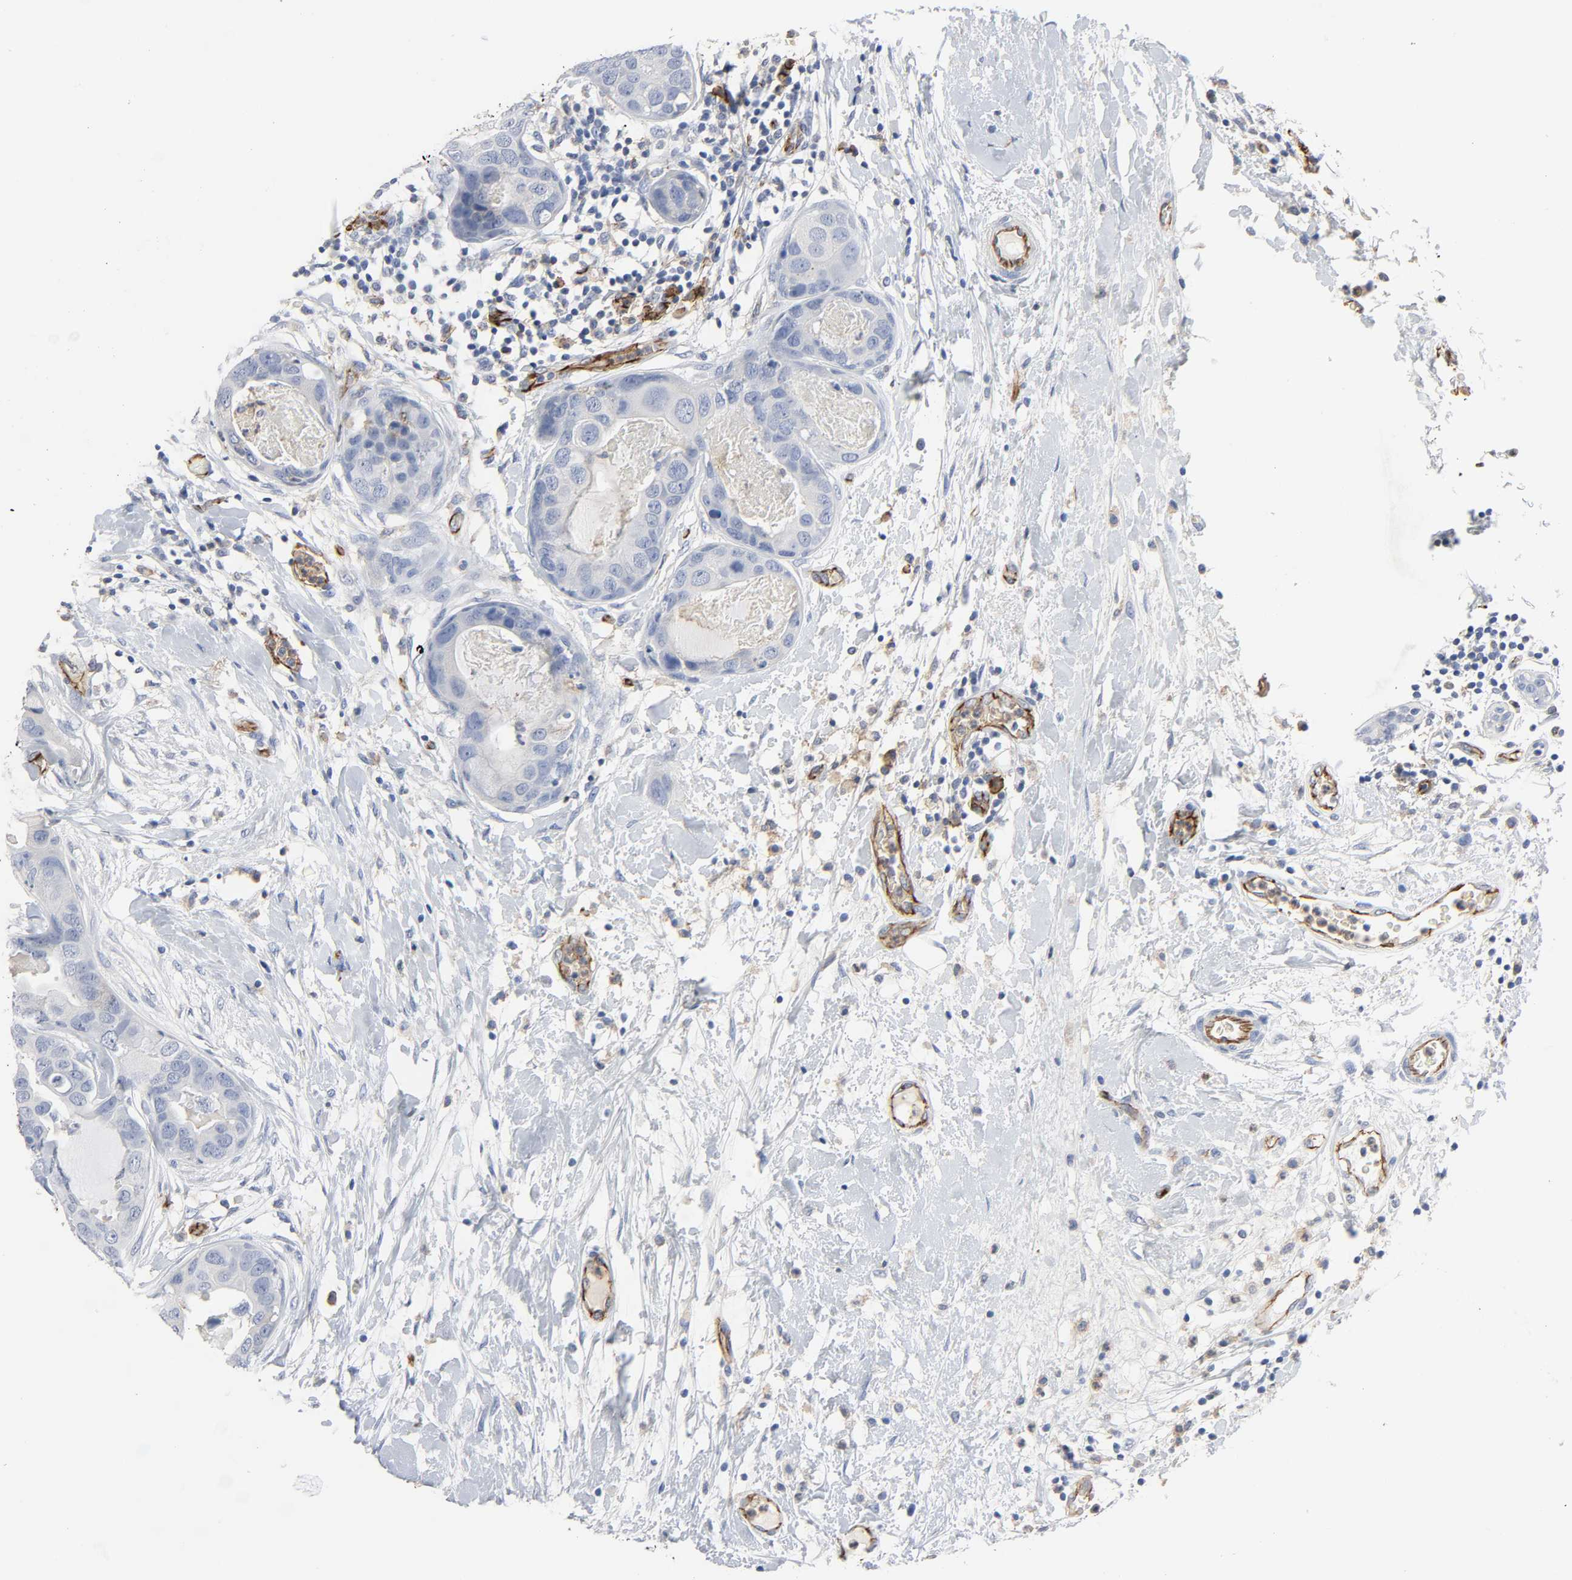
{"staining": {"intensity": "negative", "quantity": "none", "location": "none"}, "tissue": "breast cancer", "cell_type": "Tumor cells", "image_type": "cancer", "snomed": [{"axis": "morphology", "description": "Duct carcinoma"}, {"axis": "topography", "description": "Breast"}], "caption": "High magnification brightfield microscopy of breast cancer (infiltrating ductal carcinoma) stained with DAB (3,3'-diaminobenzidine) (brown) and counterstained with hematoxylin (blue): tumor cells show no significant staining.", "gene": "PECAM1", "patient": {"sex": "female", "age": 40}}